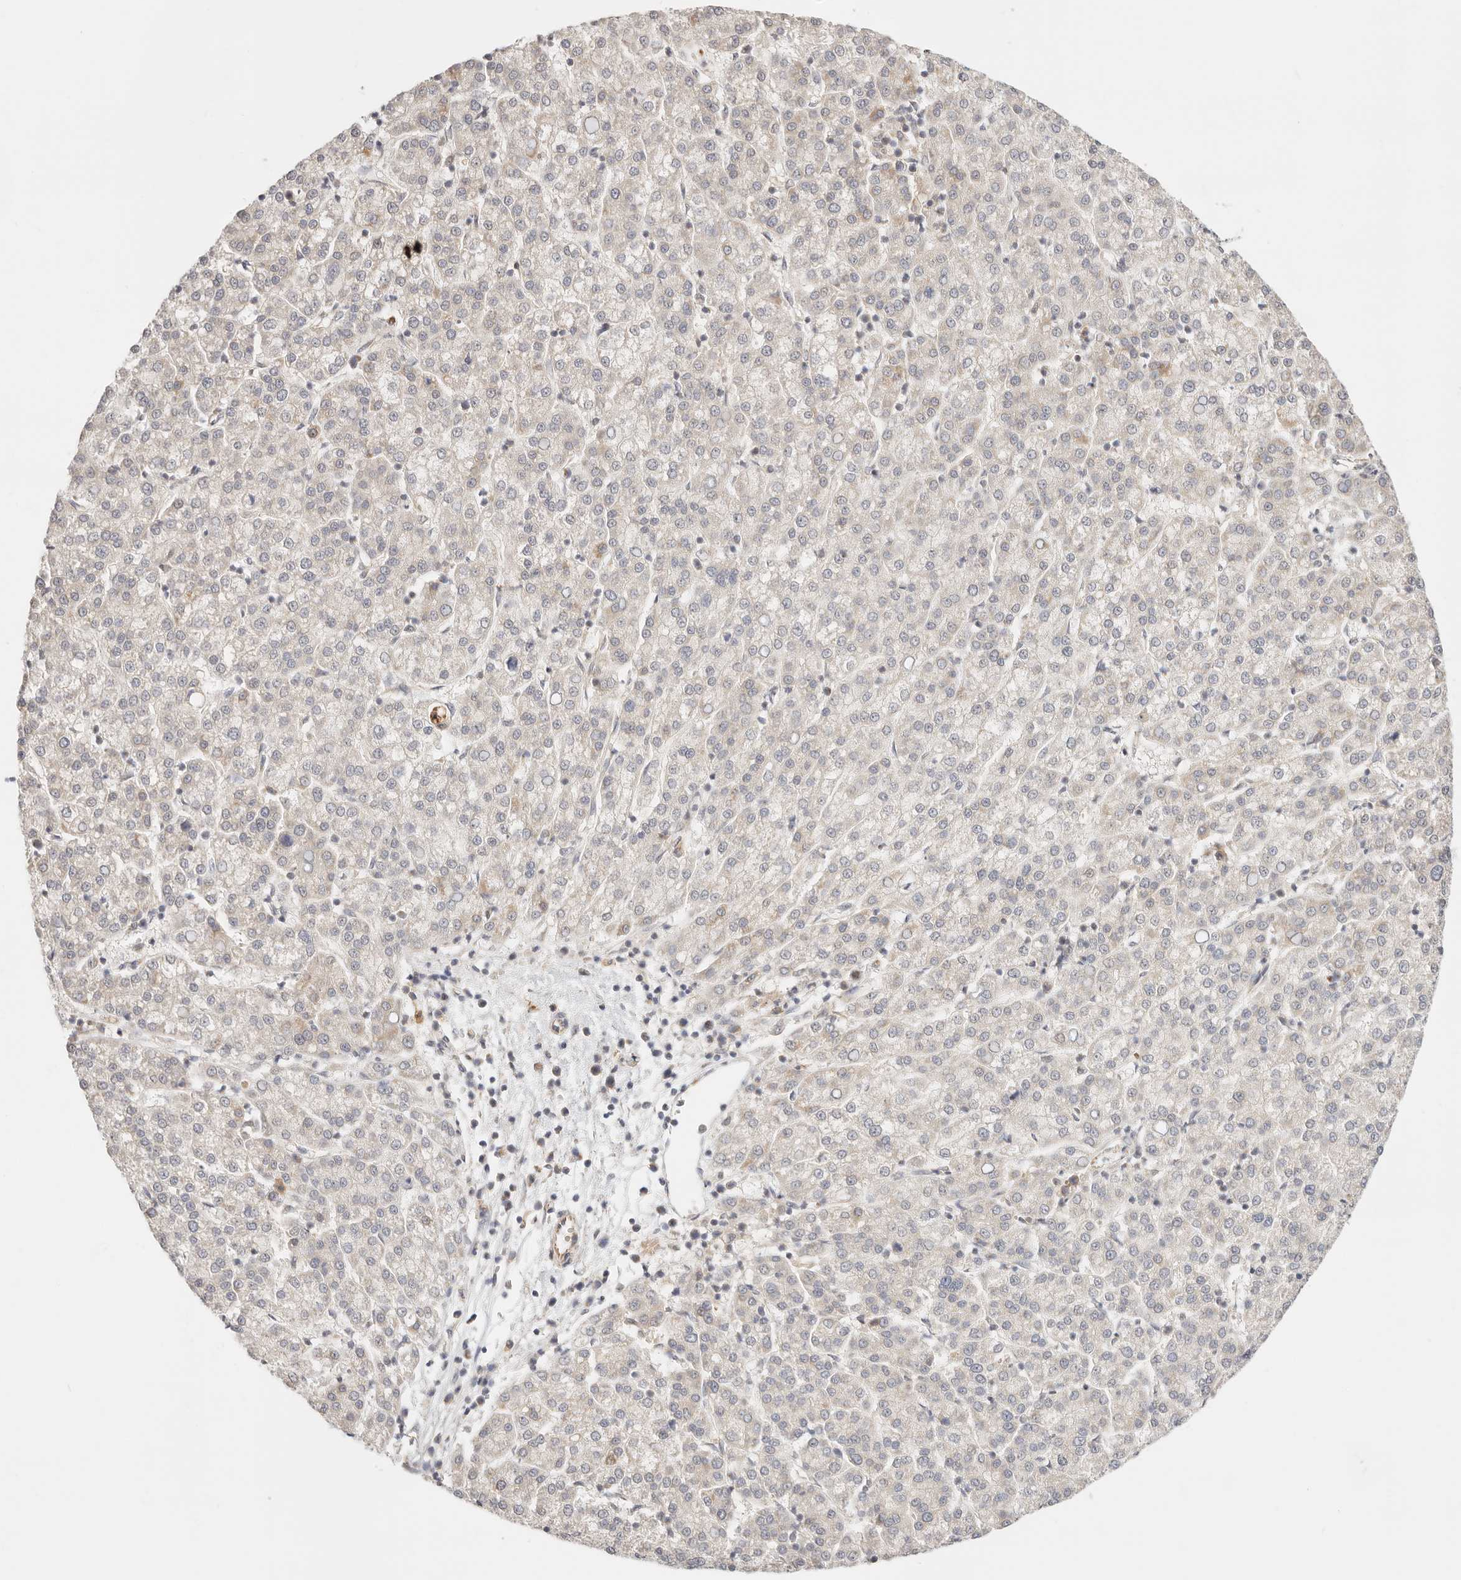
{"staining": {"intensity": "weak", "quantity": "<25%", "location": "cytoplasmic/membranous"}, "tissue": "liver cancer", "cell_type": "Tumor cells", "image_type": "cancer", "snomed": [{"axis": "morphology", "description": "Carcinoma, Hepatocellular, NOS"}, {"axis": "topography", "description": "Liver"}], "caption": "Immunohistochemistry (IHC) of human hepatocellular carcinoma (liver) displays no staining in tumor cells.", "gene": "ZC3H11A", "patient": {"sex": "female", "age": 58}}